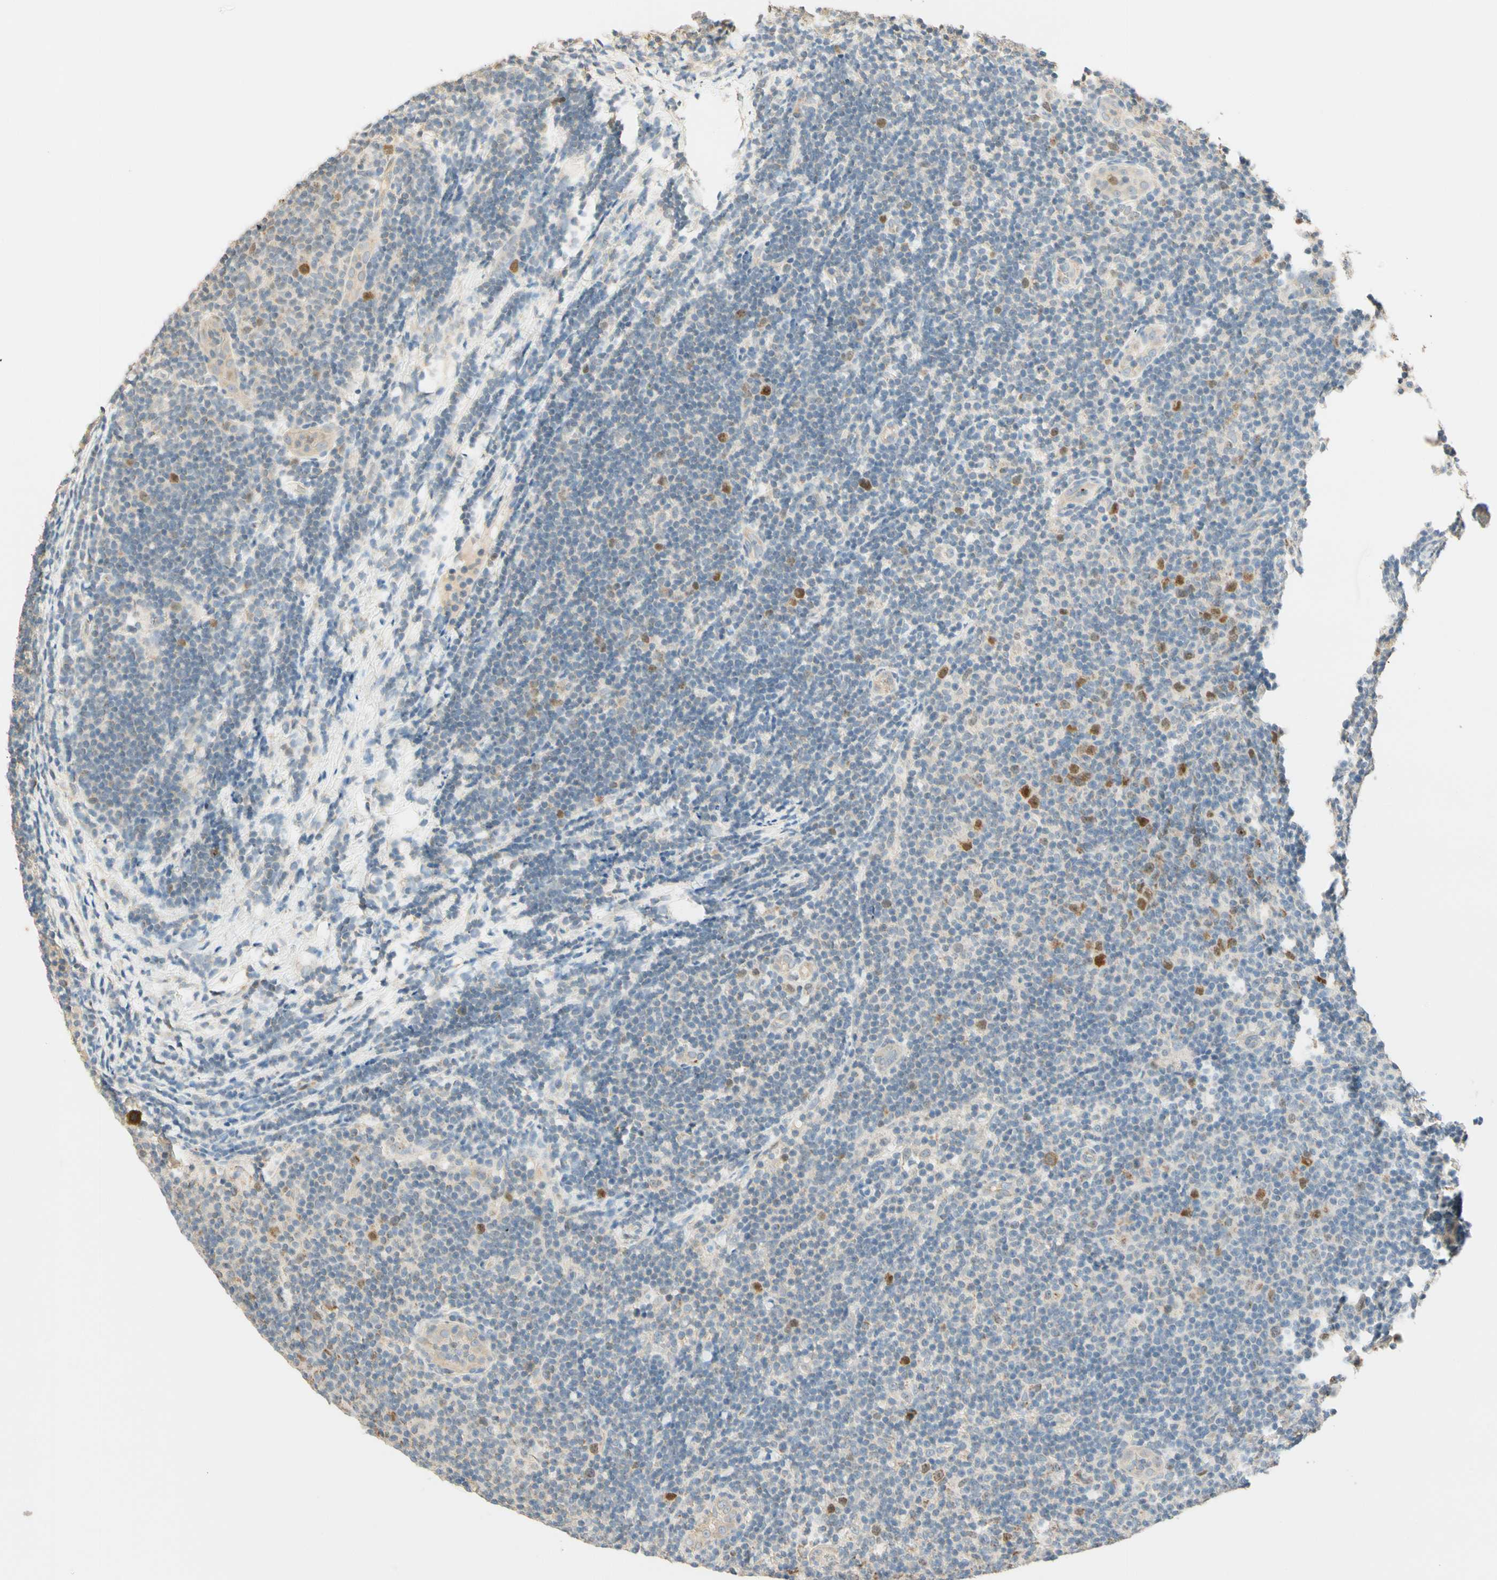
{"staining": {"intensity": "moderate", "quantity": "<25%", "location": "nuclear"}, "tissue": "lymphoma", "cell_type": "Tumor cells", "image_type": "cancer", "snomed": [{"axis": "morphology", "description": "Malignant lymphoma, non-Hodgkin's type, Low grade"}, {"axis": "topography", "description": "Lymph node"}], "caption": "About <25% of tumor cells in malignant lymphoma, non-Hodgkin's type (low-grade) exhibit moderate nuclear protein staining as visualized by brown immunohistochemical staining.", "gene": "RAD18", "patient": {"sex": "male", "age": 83}}